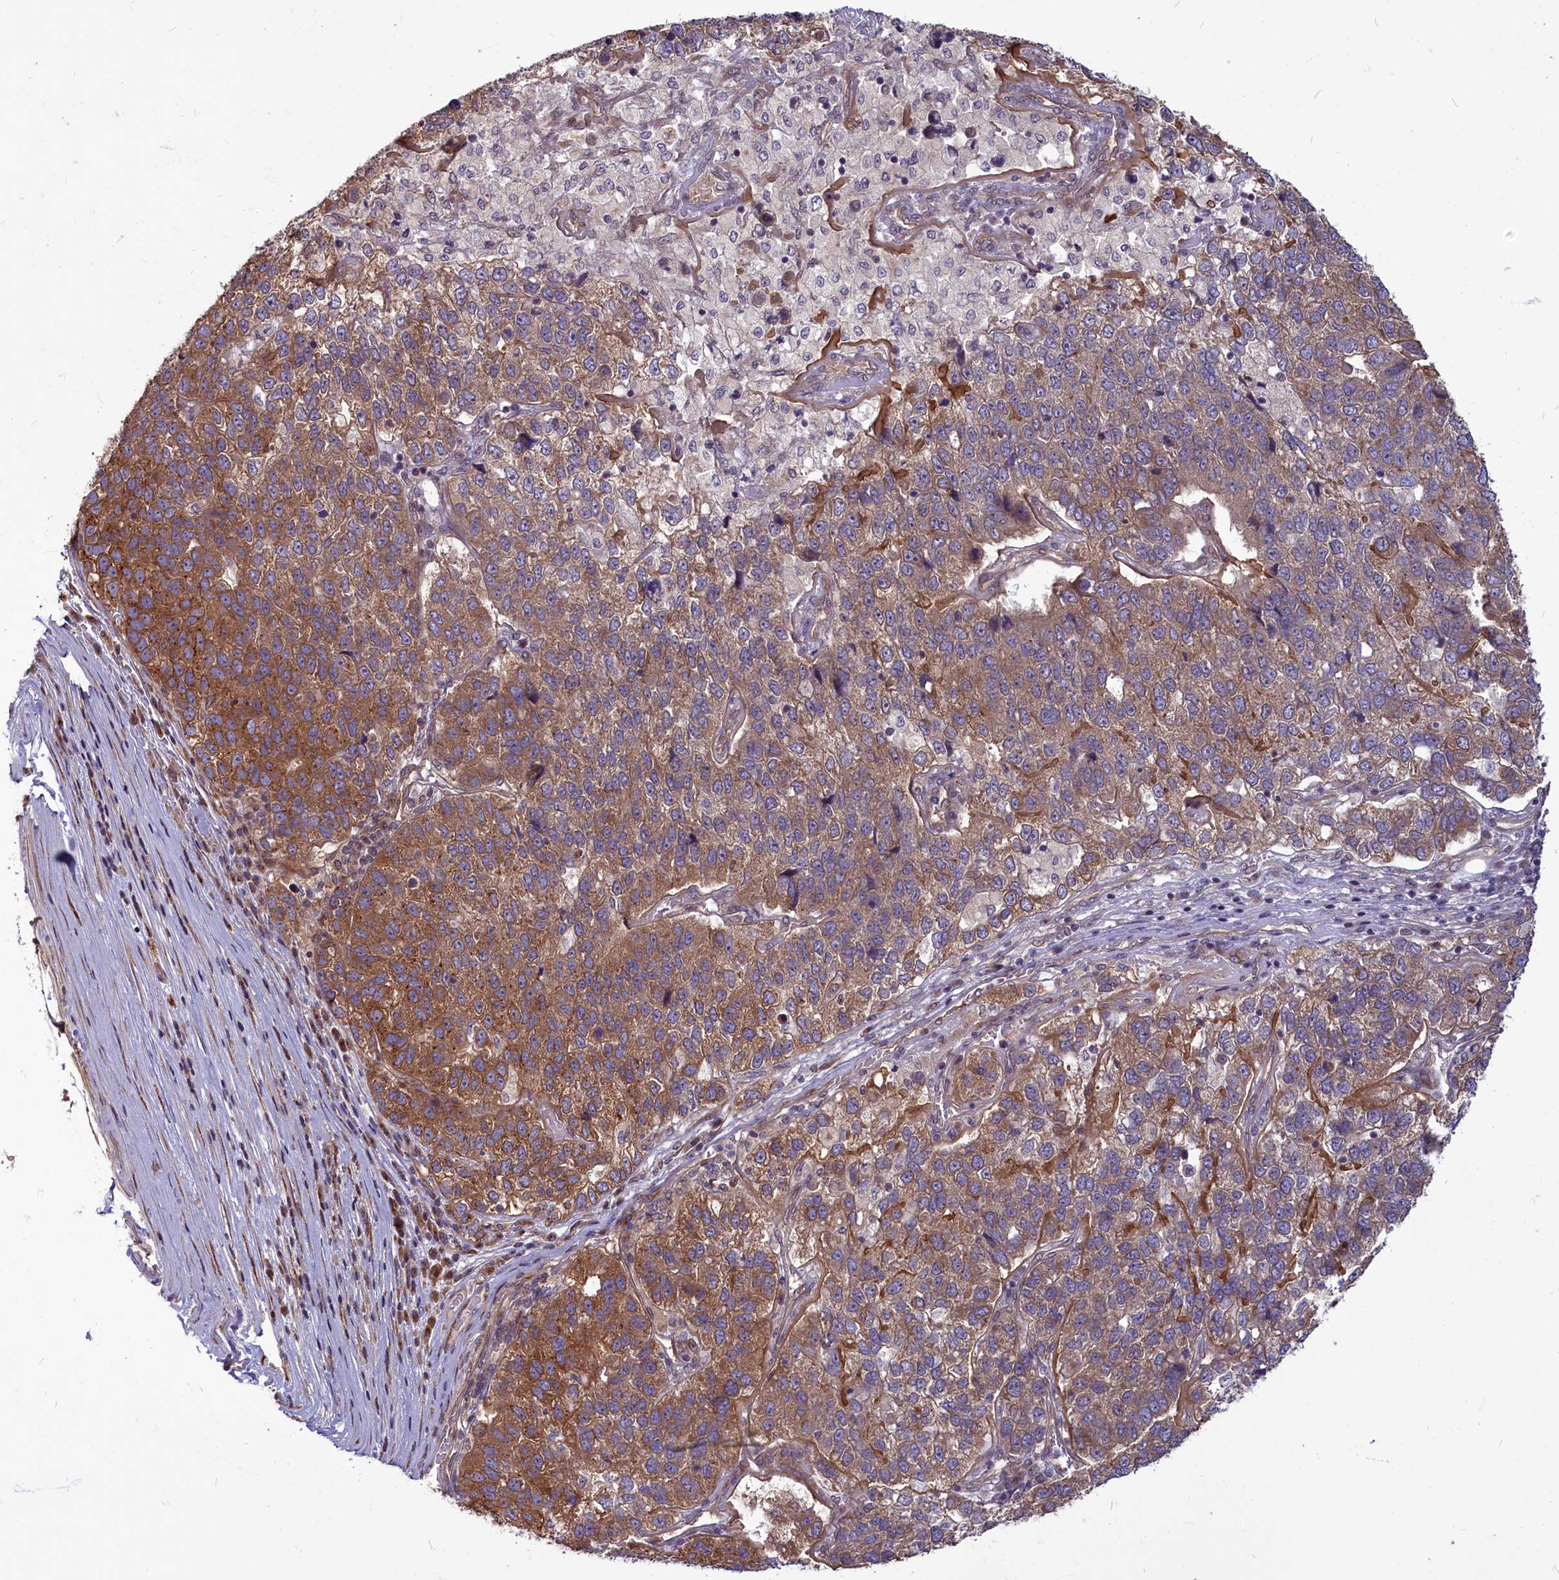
{"staining": {"intensity": "moderate", "quantity": ">75%", "location": "cytoplasmic/membranous"}, "tissue": "pancreatic cancer", "cell_type": "Tumor cells", "image_type": "cancer", "snomed": [{"axis": "morphology", "description": "Adenocarcinoma, NOS"}, {"axis": "topography", "description": "Pancreas"}], "caption": "Tumor cells reveal medium levels of moderate cytoplasmic/membranous positivity in approximately >75% of cells in human pancreatic adenocarcinoma.", "gene": "MYCBP", "patient": {"sex": "female", "age": 61}}